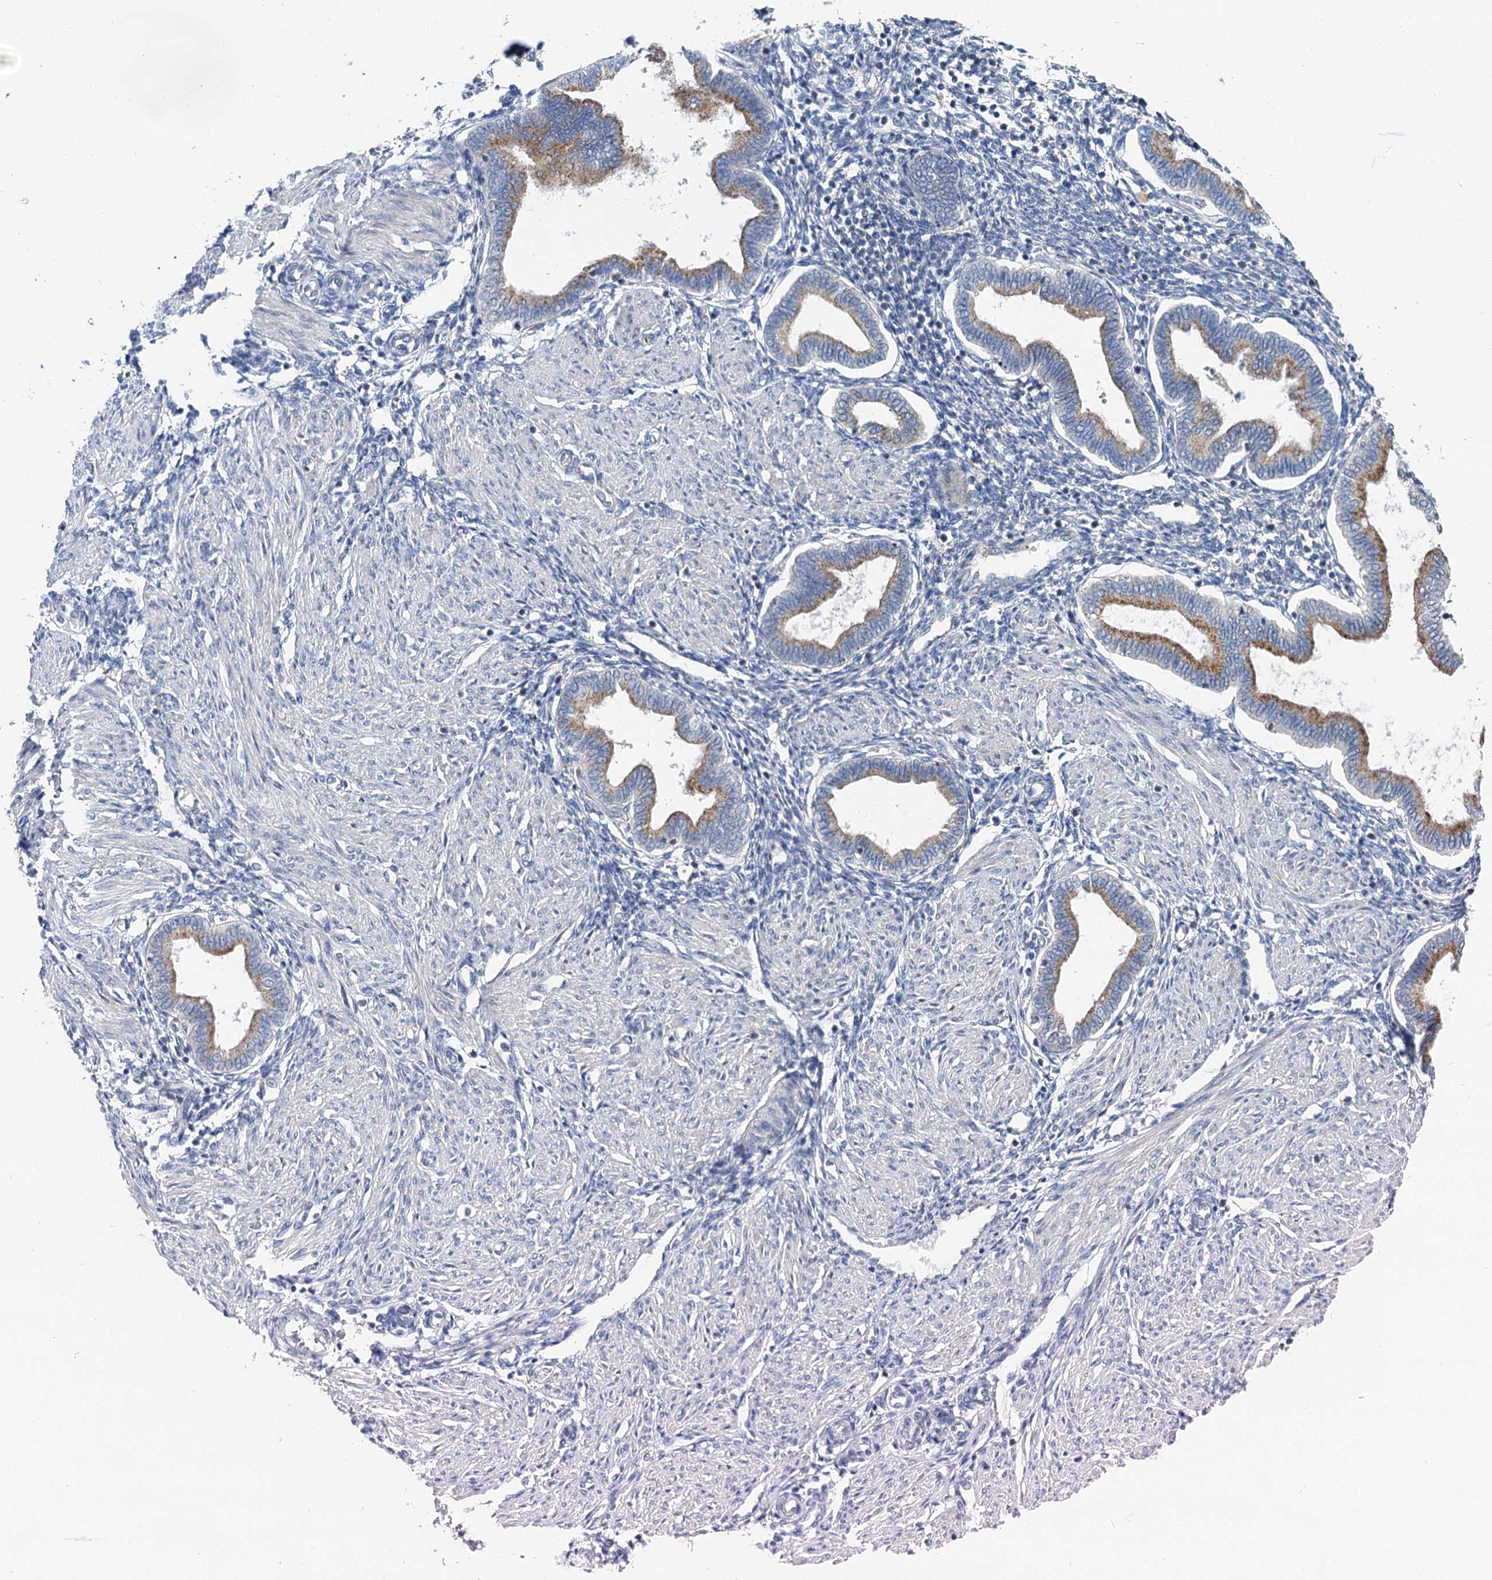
{"staining": {"intensity": "negative", "quantity": "none", "location": "none"}, "tissue": "endometrium", "cell_type": "Cells in endometrial stroma", "image_type": "normal", "snomed": [{"axis": "morphology", "description": "Normal tissue, NOS"}, {"axis": "topography", "description": "Endometrium"}], "caption": "Immunohistochemical staining of unremarkable human endometrium reveals no significant staining in cells in endometrial stroma.", "gene": "SPINK9", "patient": {"sex": "female", "age": 53}}